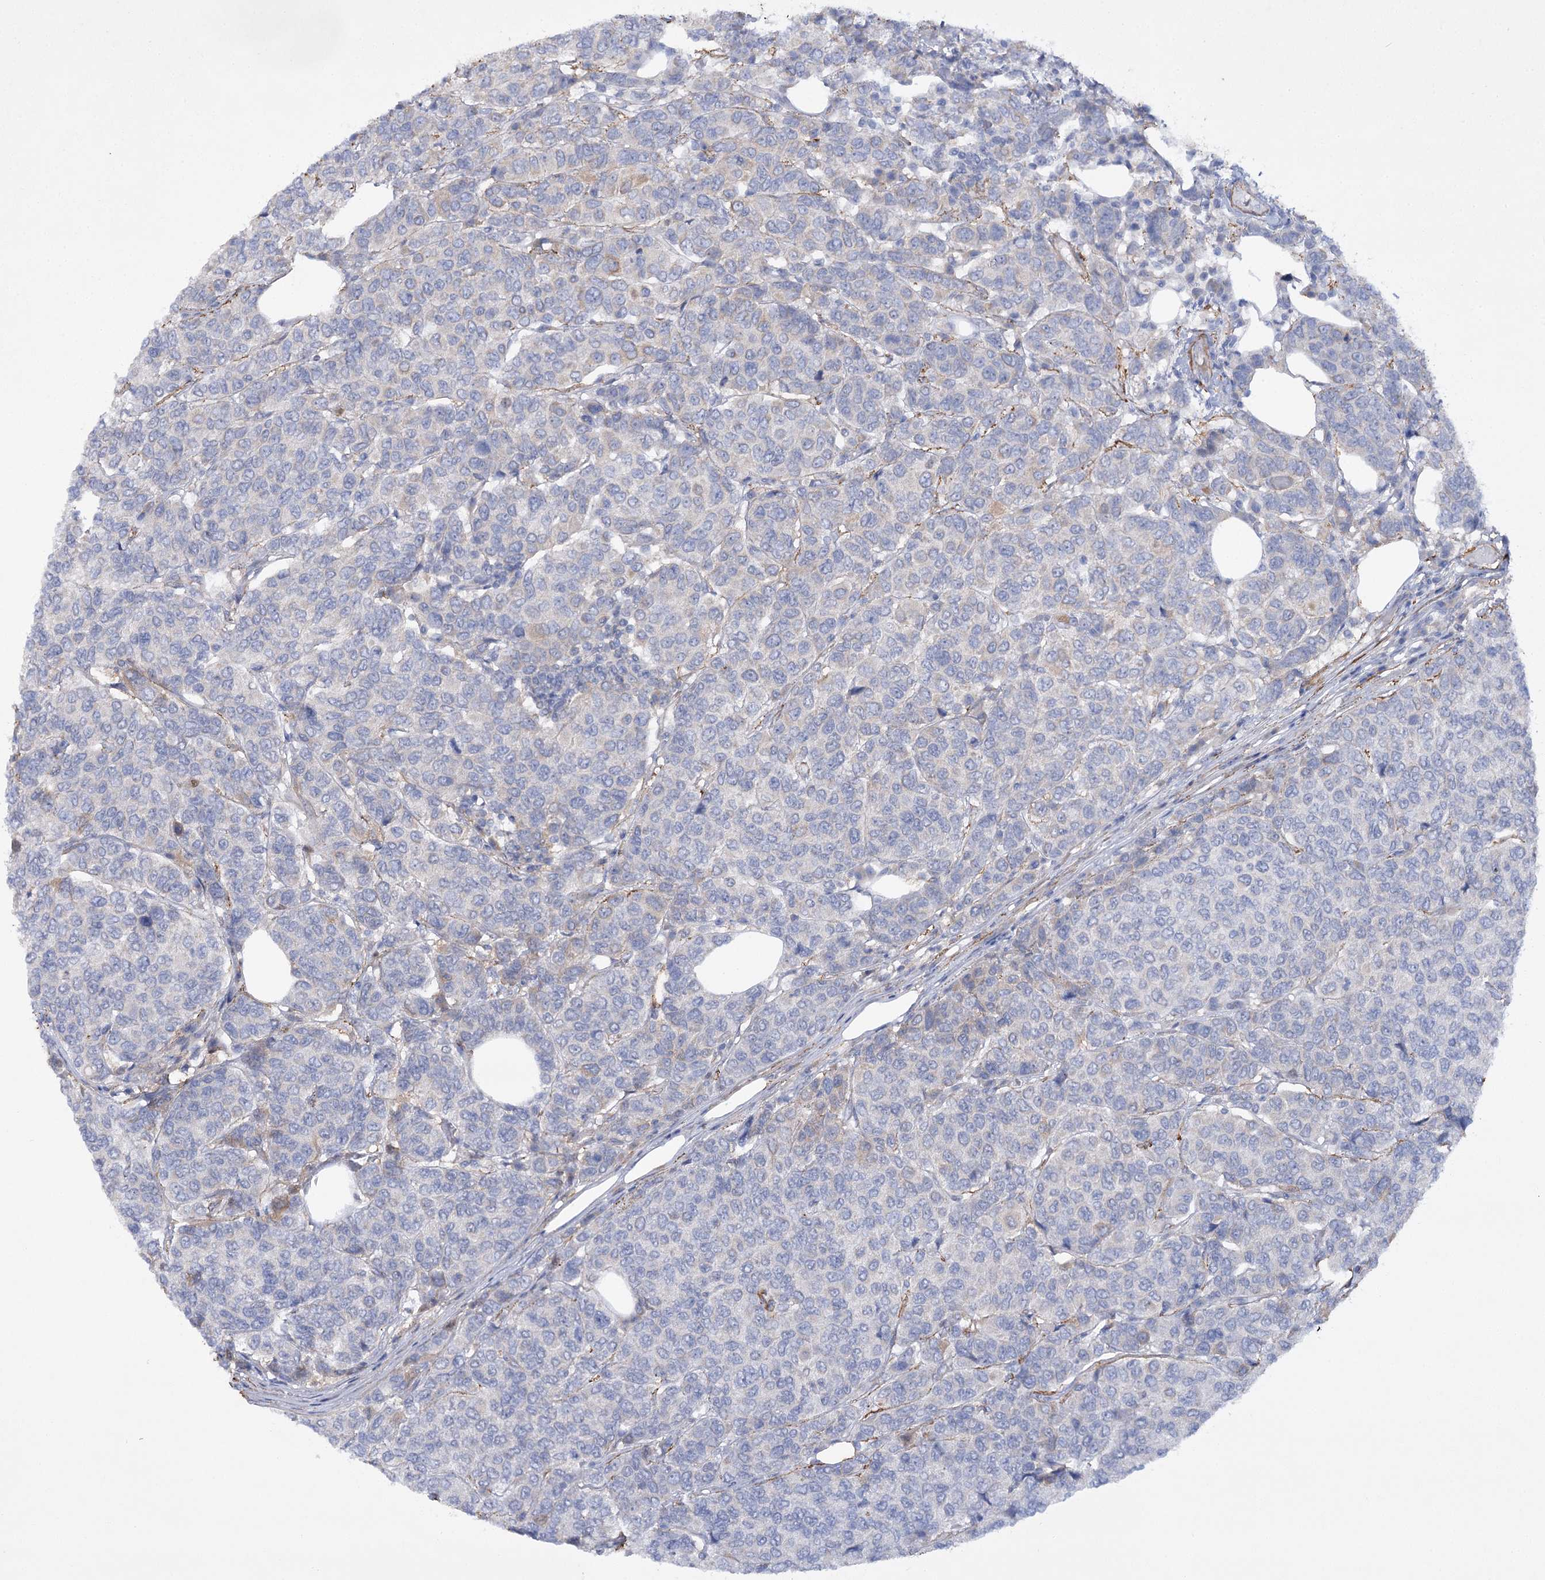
{"staining": {"intensity": "negative", "quantity": "none", "location": "none"}, "tissue": "breast cancer", "cell_type": "Tumor cells", "image_type": "cancer", "snomed": [{"axis": "morphology", "description": "Duct carcinoma"}, {"axis": "topography", "description": "Breast"}], "caption": "An image of breast cancer (intraductal carcinoma) stained for a protein demonstrates no brown staining in tumor cells.", "gene": "RTN2", "patient": {"sex": "female", "age": 55}}